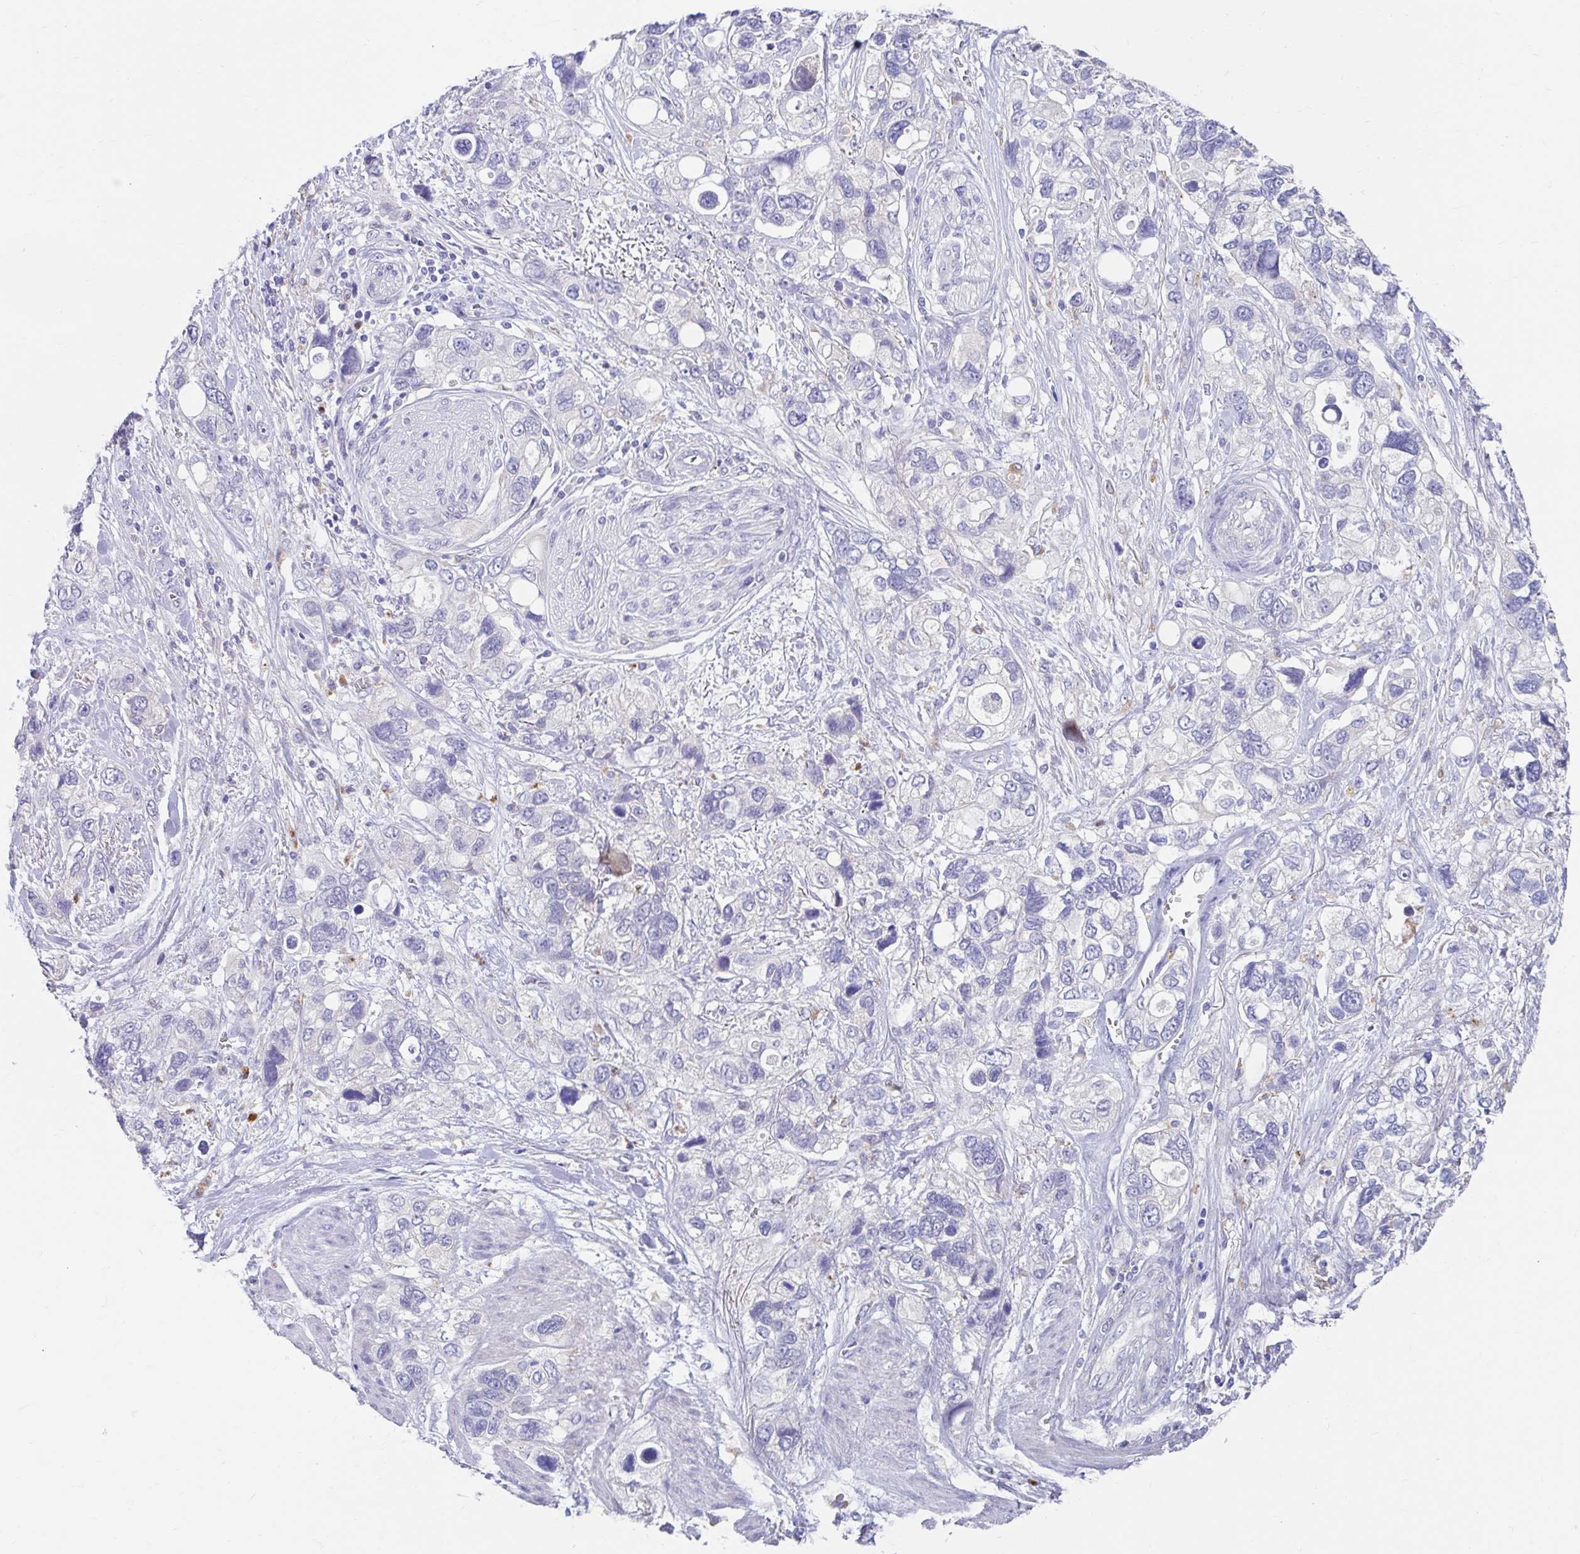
{"staining": {"intensity": "negative", "quantity": "none", "location": "none"}, "tissue": "stomach cancer", "cell_type": "Tumor cells", "image_type": "cancer", "snomed": [{"axis": "morphology", "description": "Adenocarcinoma, NOS"}, {"axis": "topography", "description": "Stomach, upper"}], "caption": "IHC of adenocarcinoma (stomach) demonstrates no expression in tumor cells.", "gene": "ZNF33A", "patient": {"sex": "female", "age": 81}}